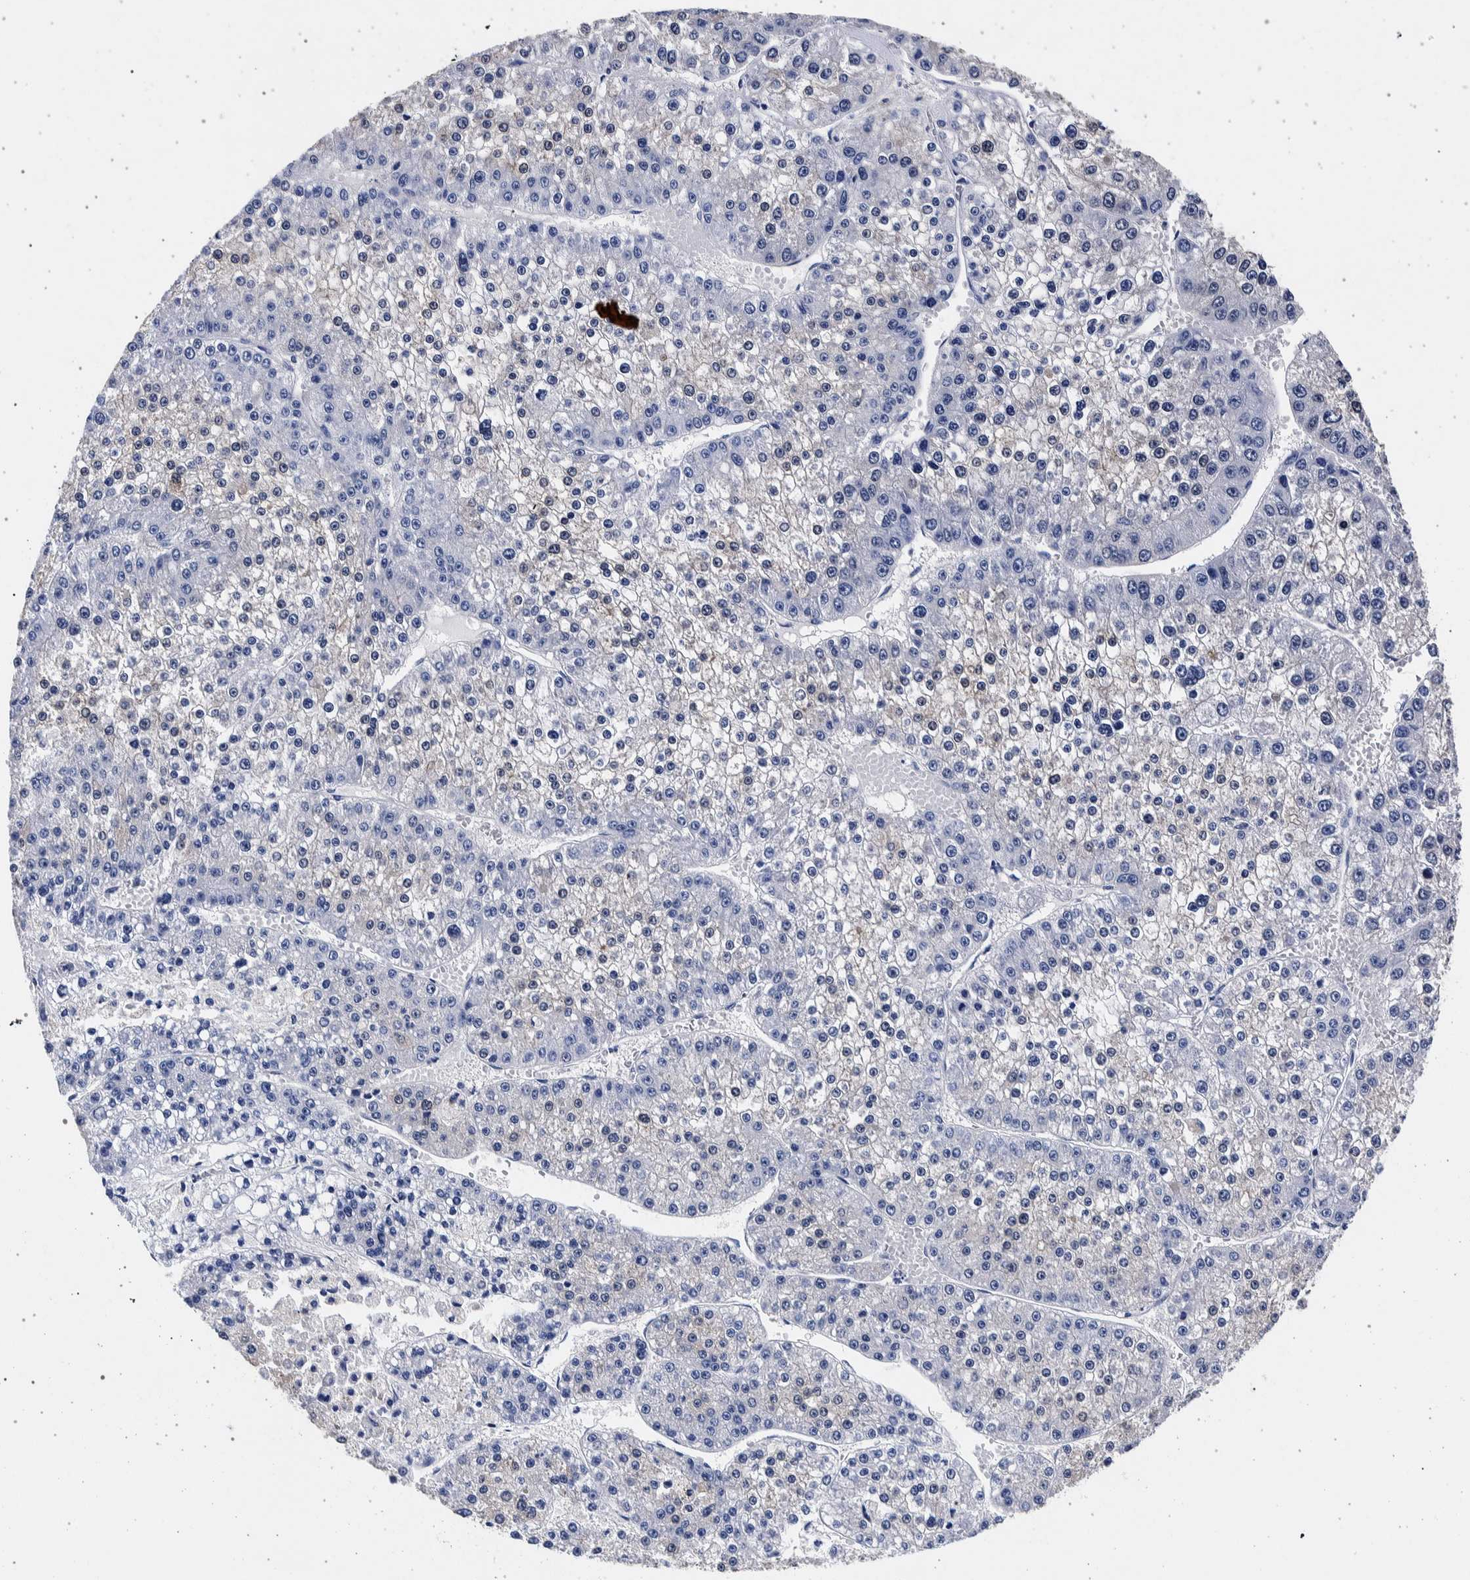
{"staining": {"intensity": "negative", "quantity": "none", "location": "none"}, "tissue": "liver cancer", "cell_type": "Tumor cells", "image_type": "cancer", "snomed": [{"axis": "morphology", "description": "Carcinoma, Hepatocellular, NOS"}, {"axis": "topography", "description": "Liver"}], "caption": "Immunohistochemistry (IHC) of human liver hepatocellular carcinoma demonstrates no positivity in tumor cells.", "gene": "NIBAN2", "patient": {"sex": "female", "age": 73}}